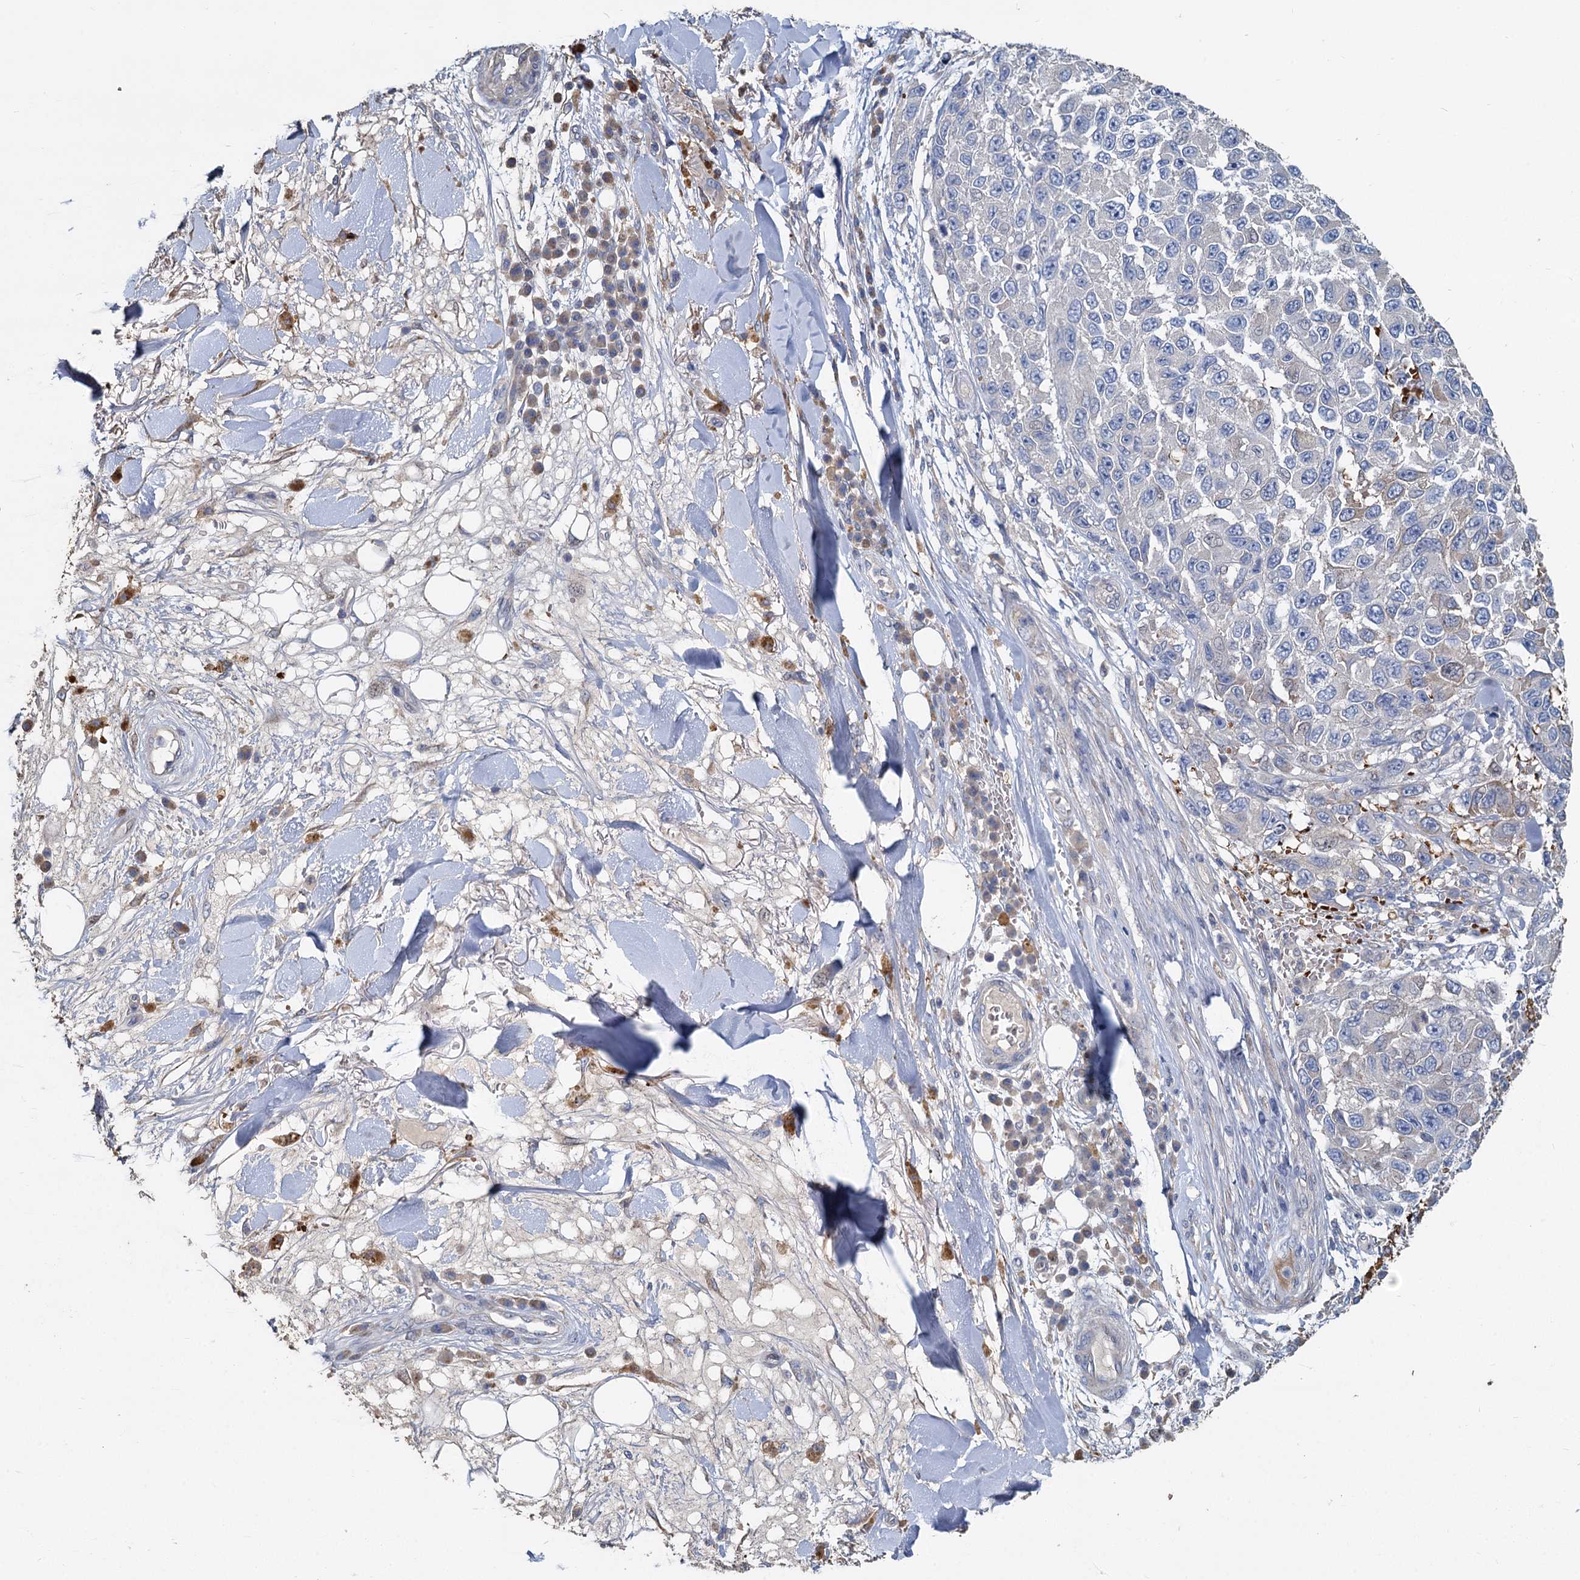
{"staining": {"intensity": "strong", "quantity": "<25%", "location": "cytoplasmic/membranous"}, "tissue": "melanoma", "cell_type": "Tumor cells", "image_type": "cancer", "snomed": [{"axis": "morphology", "description": "Normal tissue, NOS"}, {"axis": "morphology", "description": "Malignant melanoma, NOS"}, {"axis": "topography", "description": "Skin"}], "caption": "This histopathology image exhibits immunohistochemistry staining of human melanoma, with medium strong cytoplasmic/membranous positivity in approximately <25% of tumor cells.", "gene": "TCTN2", "patient": {"sex": "female", "age": 96}}